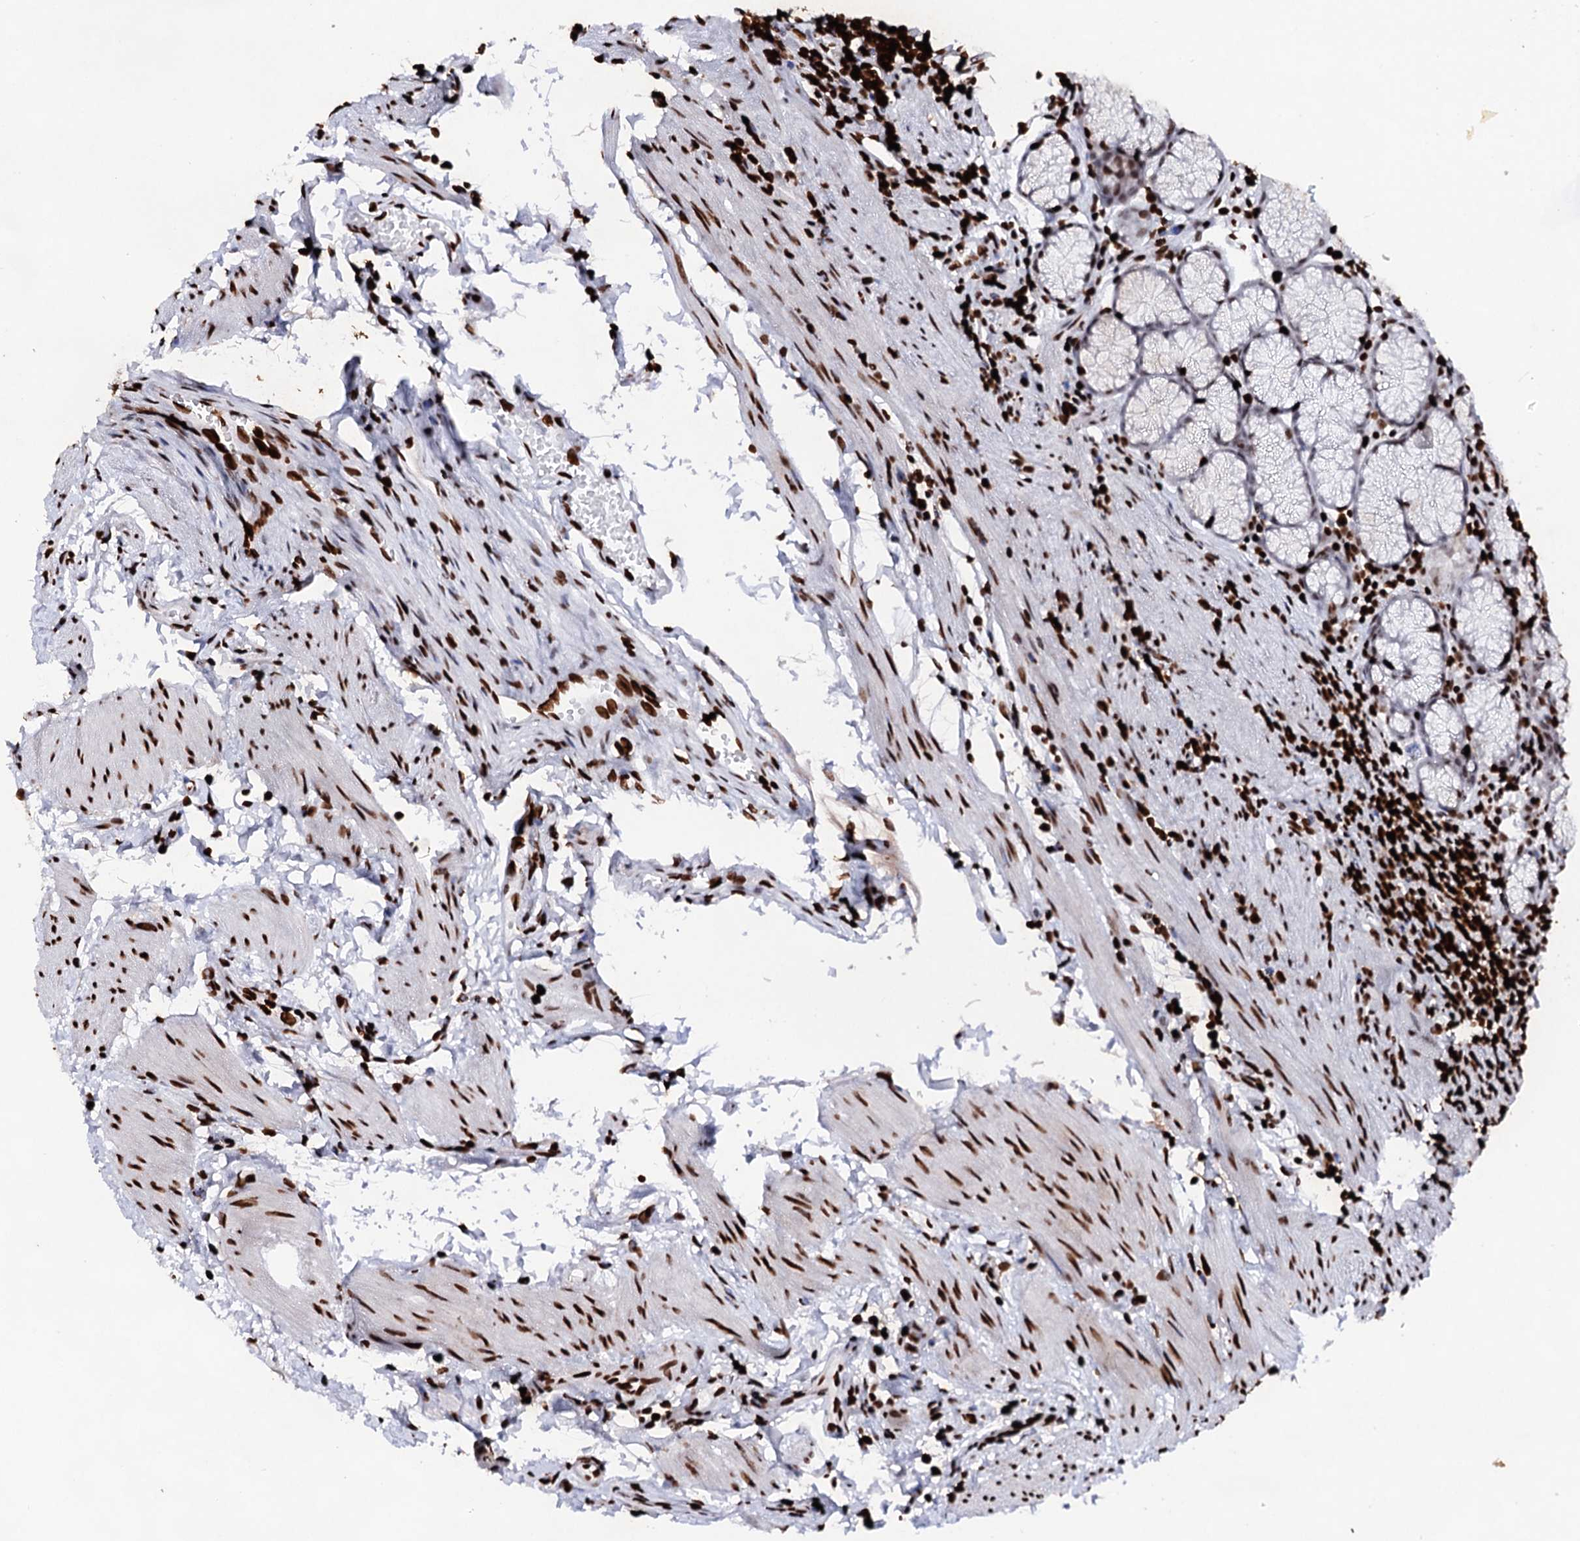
{"staining": {"intensity": "strong", "quantity": "<25%", "location": "nuclear"}, "tissue": "stomach", "cell_type": "Glandular cells", "image_type": "normal", "snomed": [{"axis": "morphology", "description": "Normal tissue, NOS"}, {"axis": "topography", "description": "Stomach"}], "caption": "Immunohistochemistry staining of unremarkable stomach, which reveals medium levels of strong nuclear positivity in approximately <25% of glandular cells indicating strong nuclear protein positivity. The staining was performed using DAB (brown) for protein detection and nuclei were counterstained in hematoxylin (blue).", "gene": "HMGB2", "patient": {"sex": "male", "age": 55}}